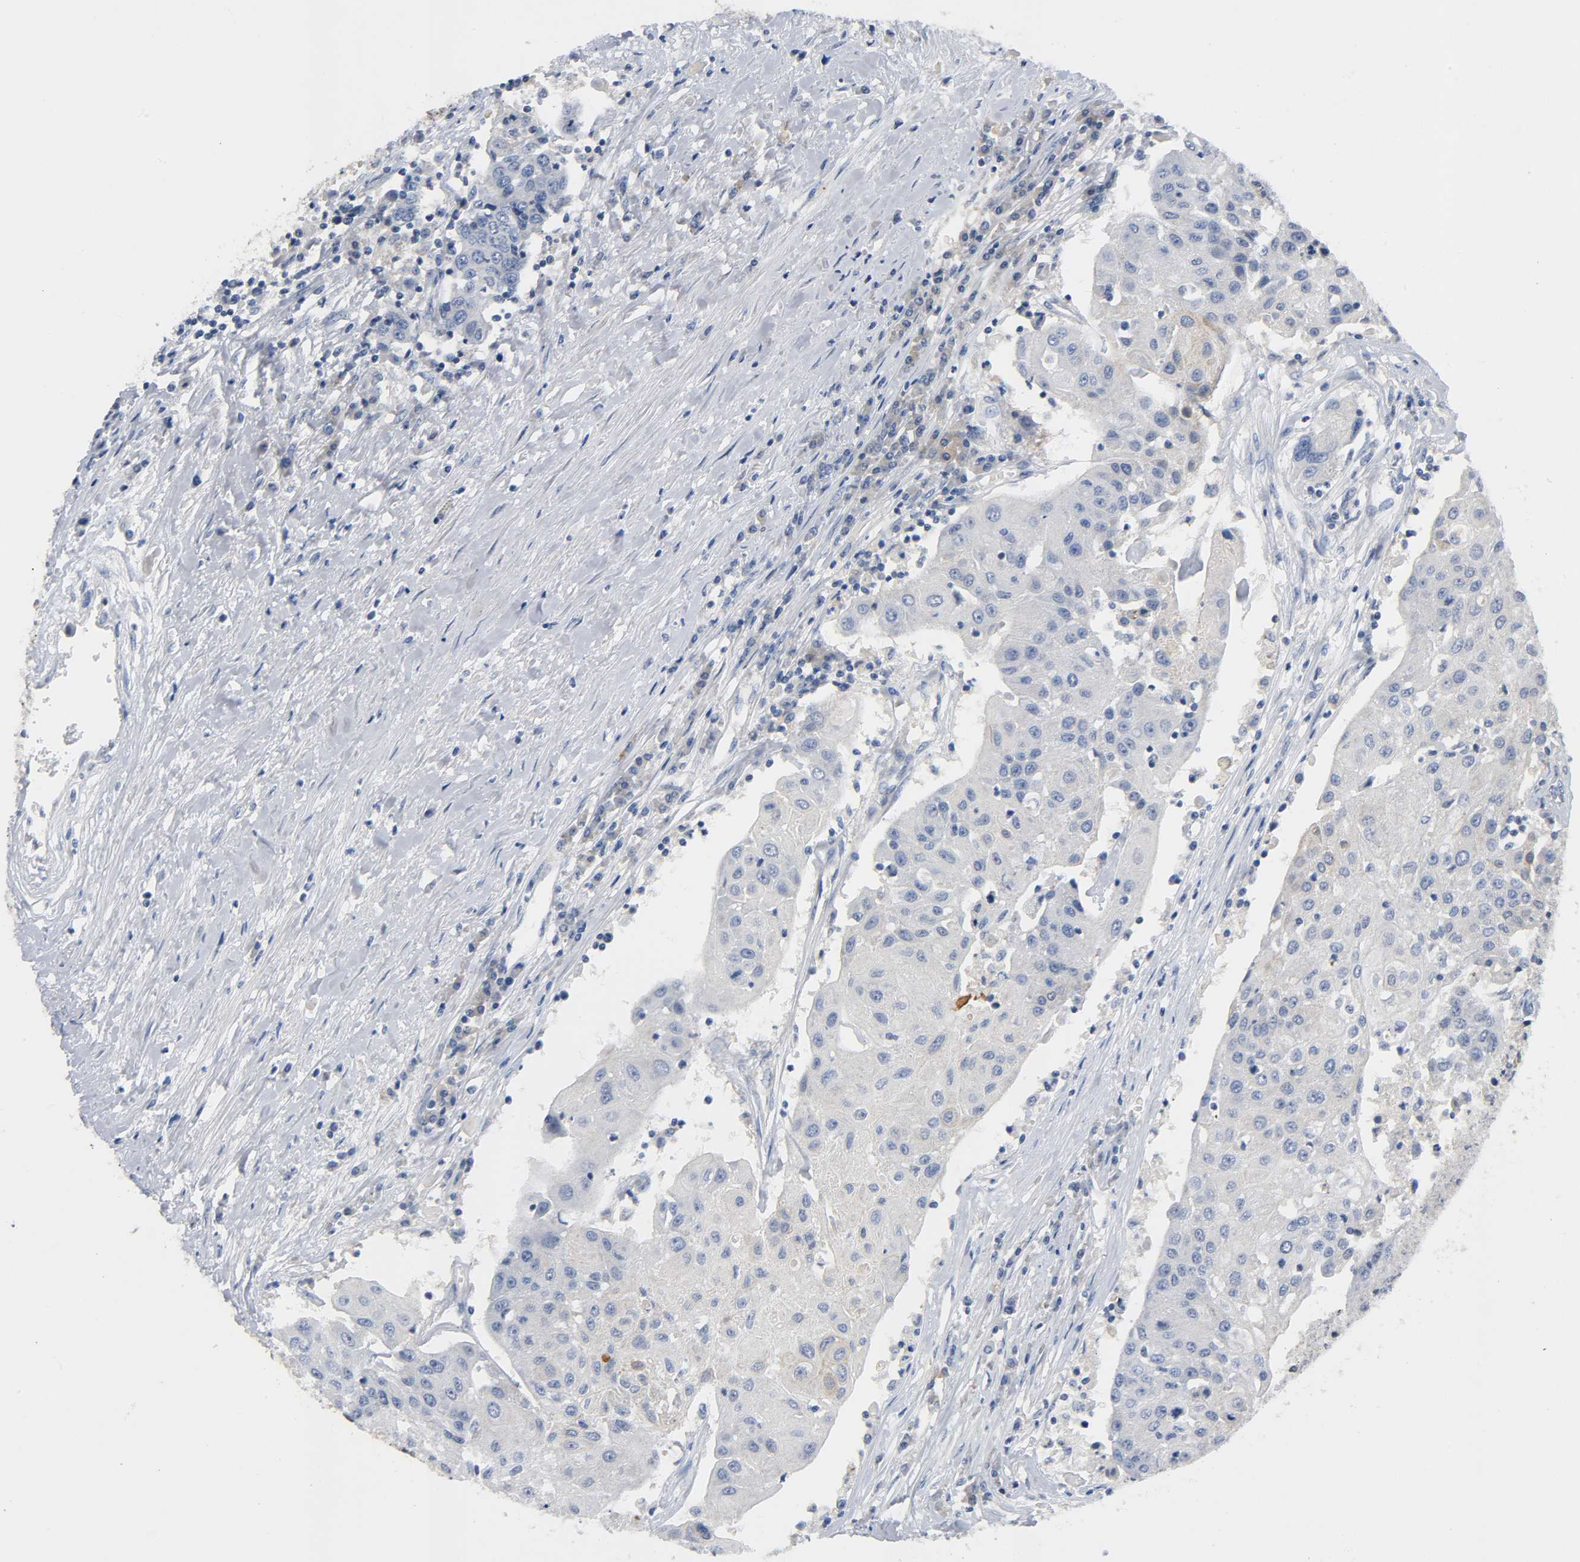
{"staining": {"intensity": "weak", "quantity": "<25%", "location": "cytoplasmic/membranous"}, "tissue": "urothelial cancer", "cell_type": "Tumor cells", "image_type": "cancer", "snomed": [{"axis": "morphology", "description": "Urothelial carcinoma, High grade"}, {"axis": "topography", "description": "Urinary bladder"}], "caption": "Urothelial cancer was stained to show a protein in brown. There is no significant staining in tumor cells. The staining was performed using DAB to visualize the protein expression in brown, while the nuclei were stained in blue with hematoxylin (Magnification: 20x).", "gene": "HDAC6", "patient": {"sex": "female", "age": 85}}